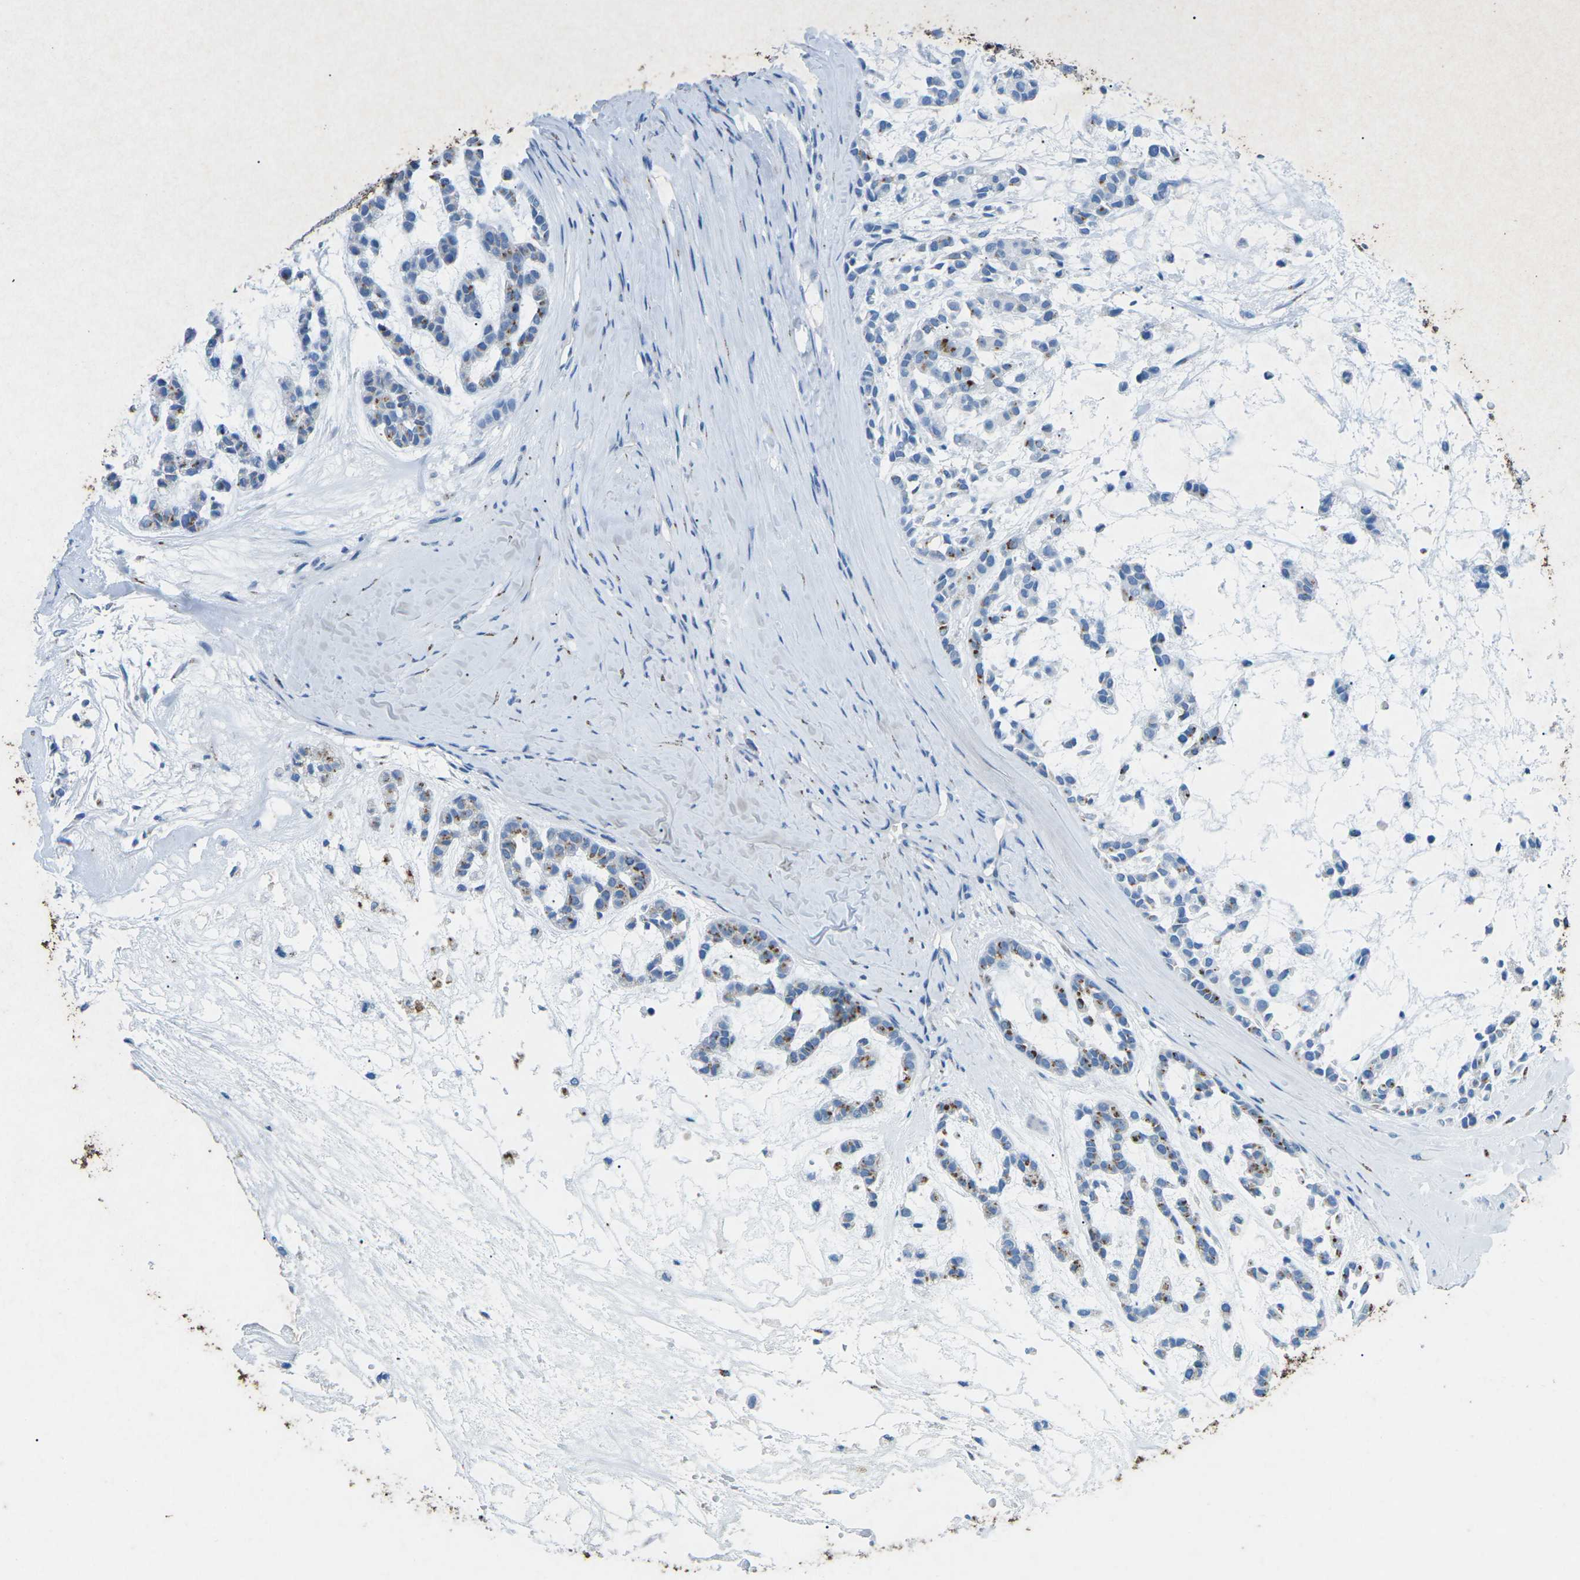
{"staining": {"intensity": "moderate", "quantity": "25%-75%", "location": "cytoplasmic/membranous"}, "tissue": "head and neck cancer", "cell_type": "Tumor cells", "image_type": "cancer", "snomed": [{"axis": "morphology", "description": "Adenocarcinoma, NOS"}, {"axis": "morphology", "description": "Adenoma, NOS"}, {"axis": "topography", "description": "Head-Neck"}], "caption": "An IHC histopathology image of neoplastic tissue is shown. Protein staining in brown labels moderate cytoplasmic/membranous positivity in head and neck cancer within tumor cells.", "gene": "CTAGE1", "patient": {"sex": "female", "age": 55}}